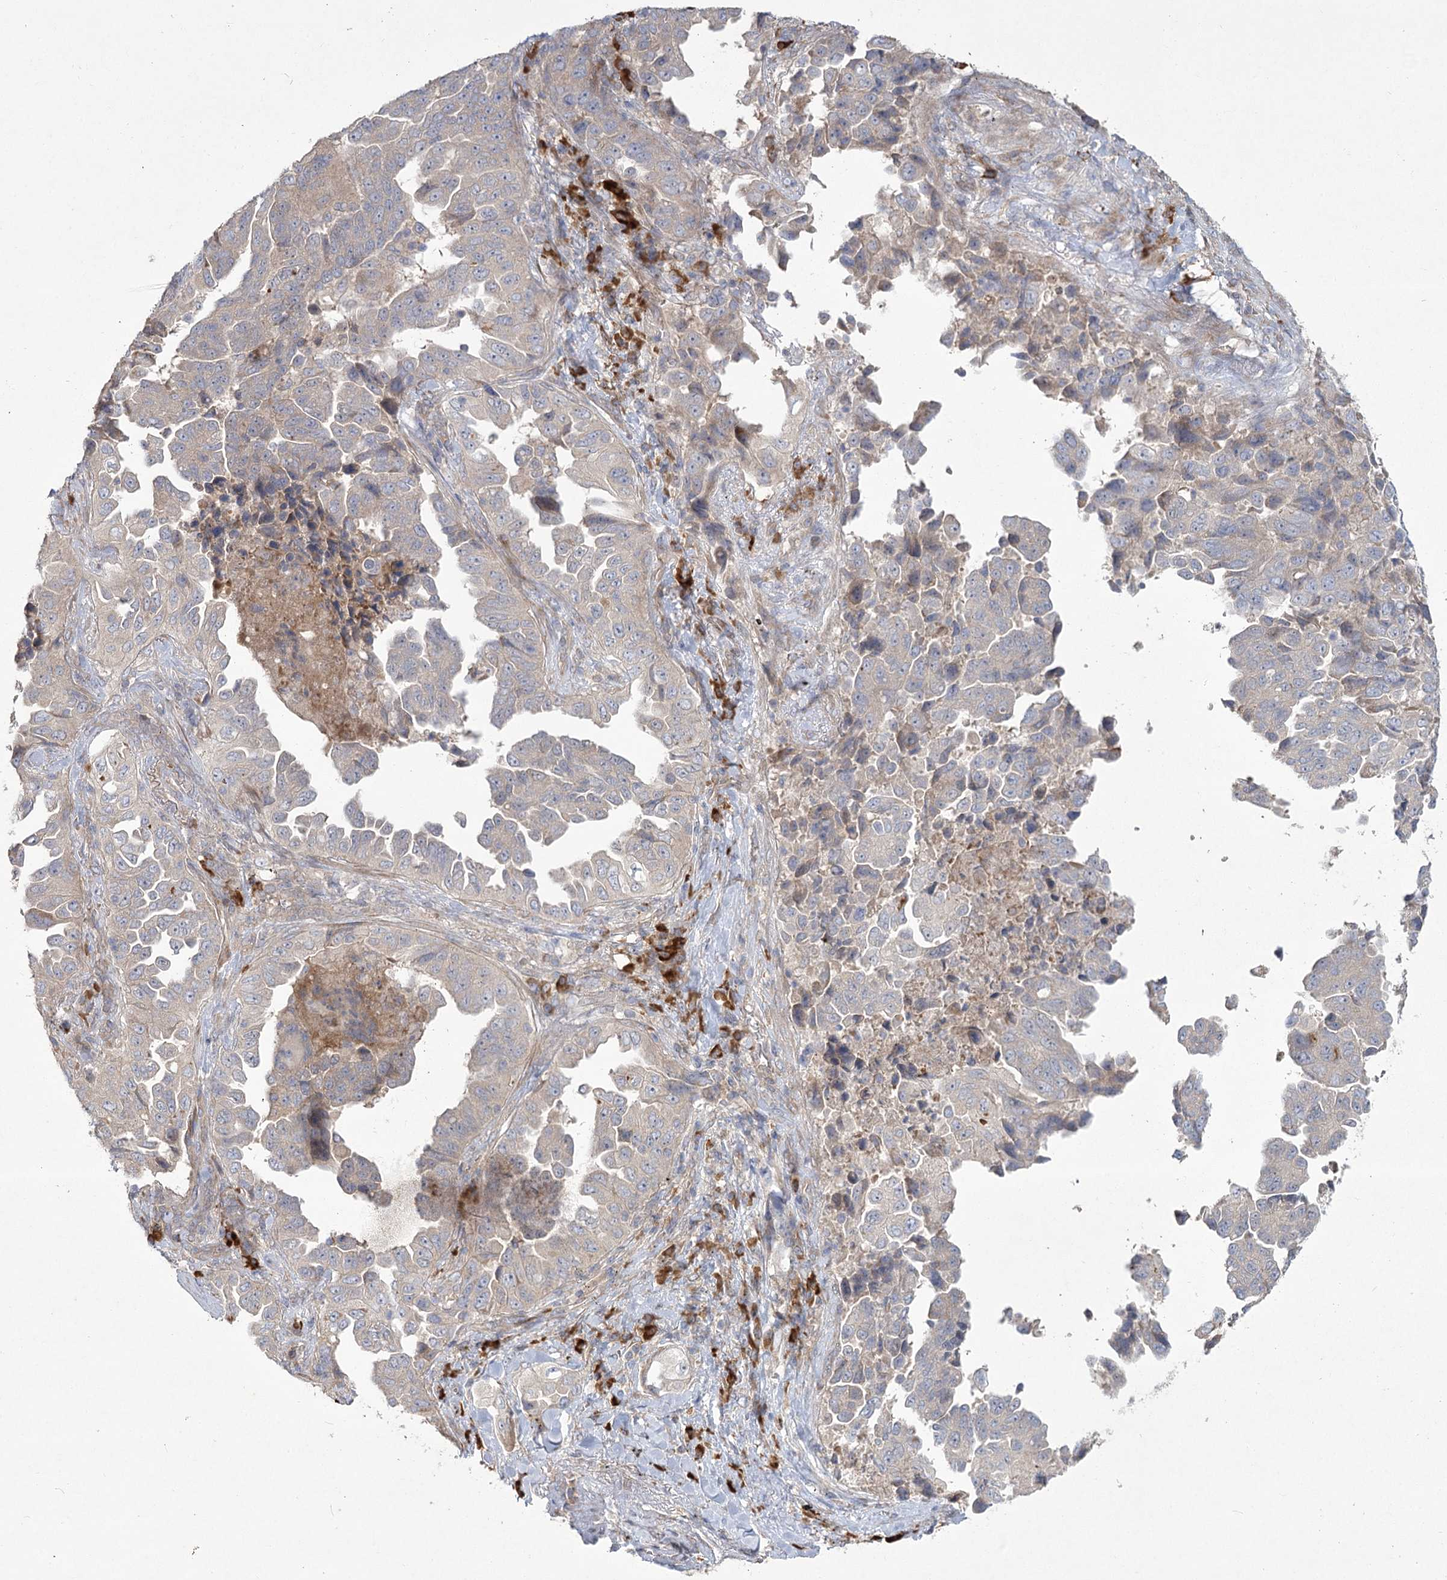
{"staining": {"intensity": "negative", "quantity": "none", "location": "none"}, "tissue": "lung cancer", "cell_type": "Tumor cells", "image_type": "cancer", "snomed": [{"axis": "morphology", "description": "Adenocarcinoma, NOS"}, {"axis": "topography", "description": "Lung"}], "caption": "This photomicrograph is of lung cancer stained with immunohistochemistry (IHC) to label a protein in brown with the nuclei are counter-stained blue. There is no expression in tumor cells.", "gene": "CAMTA1", "patient": {"sex": "female", "age": 51}}